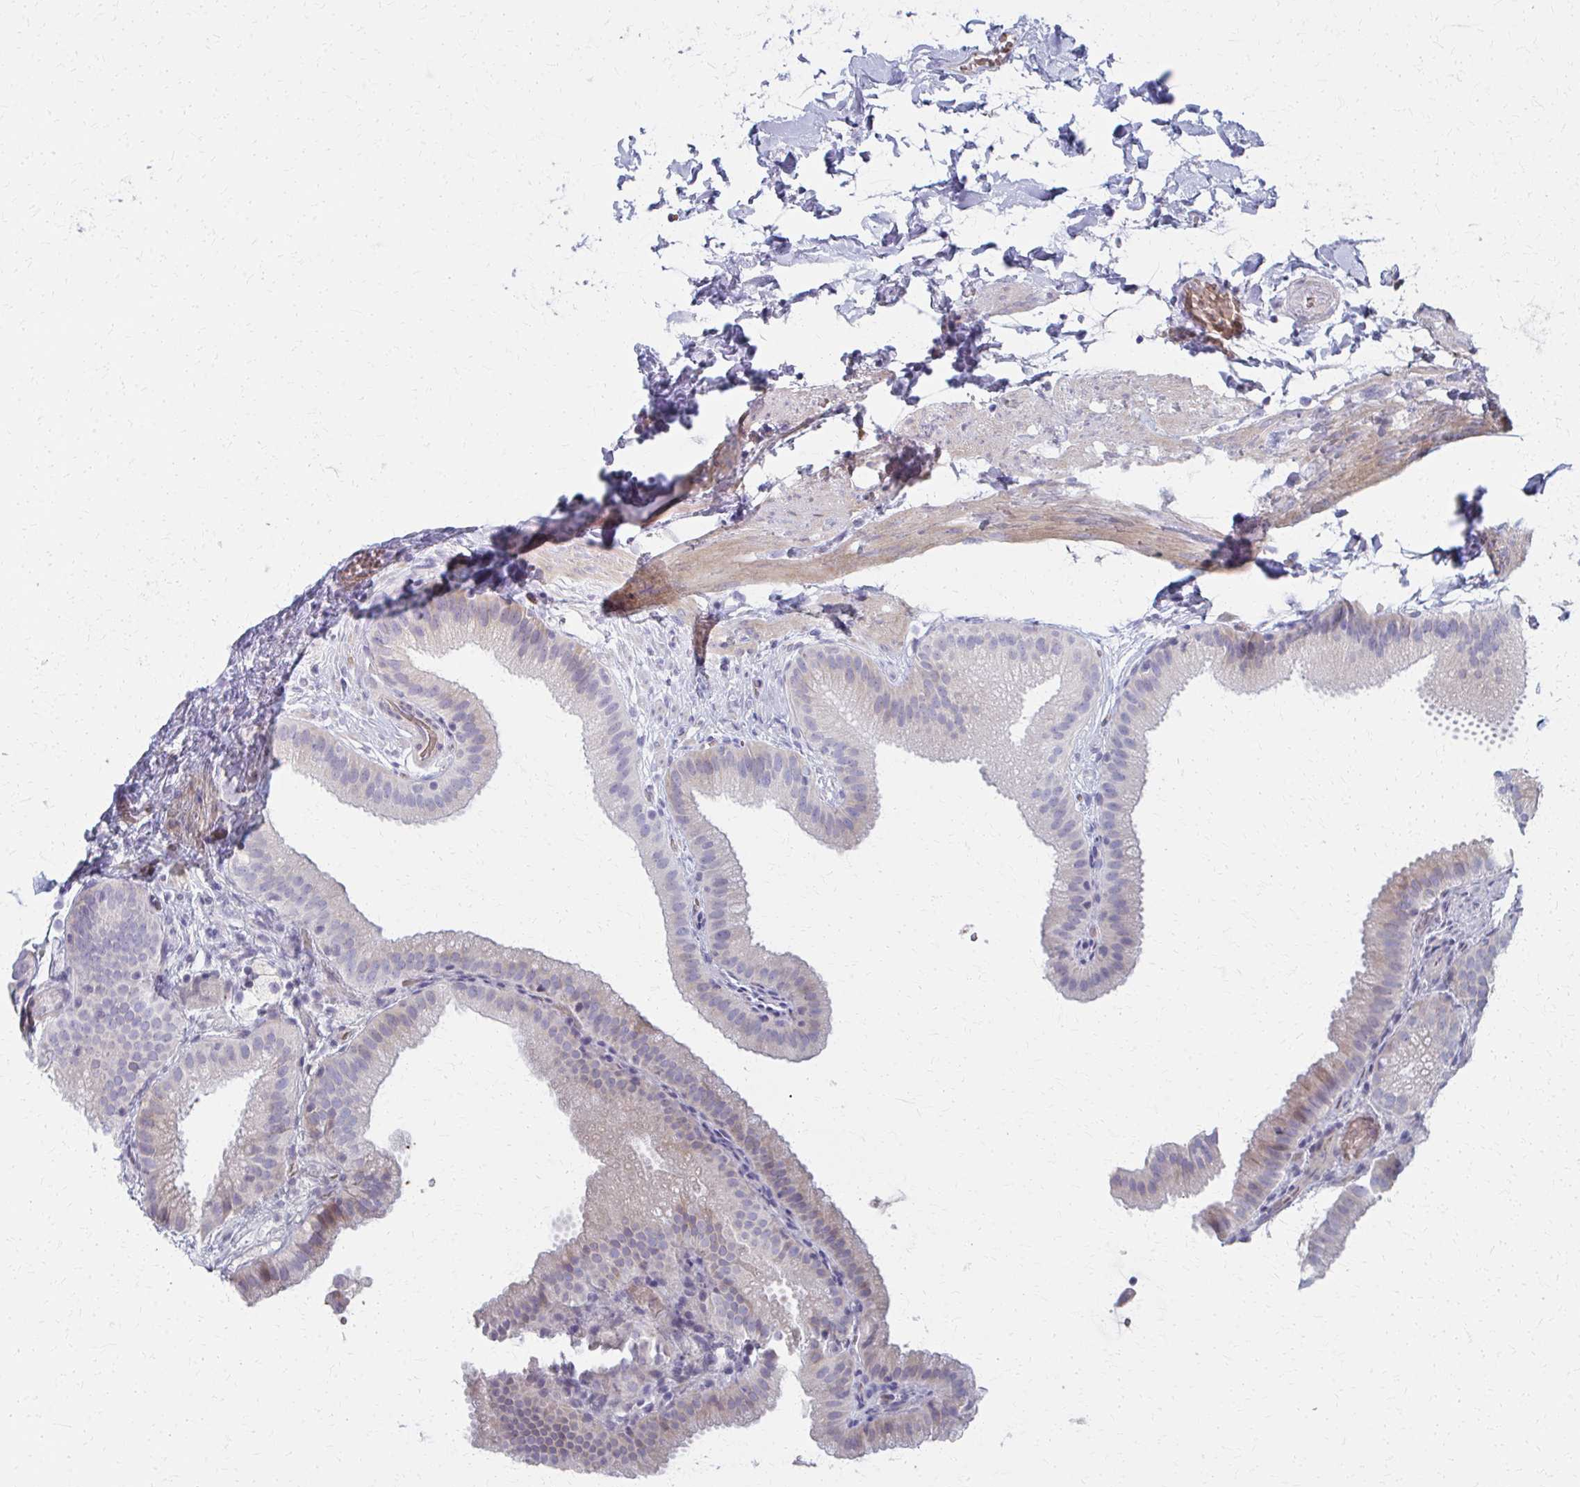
{"staining": {"intensity": "weak", "quantity": "<25%", "location": "cytoplasmic/membranous"}, "tissue": "gallbladder", "cell_type": "Glandular cells", "image_type": "normal", "snomed": [{"axis": "morphology", "description": "Normal tissue, NOS"}, {"axis": "topography", "description": "Gallbladder"}], "caption": "IHC of benign human gallbladder demonstrates no staining in glandular cells.", "gene": "MS4A2", "patient": {"sex": "female", "age": 63}}